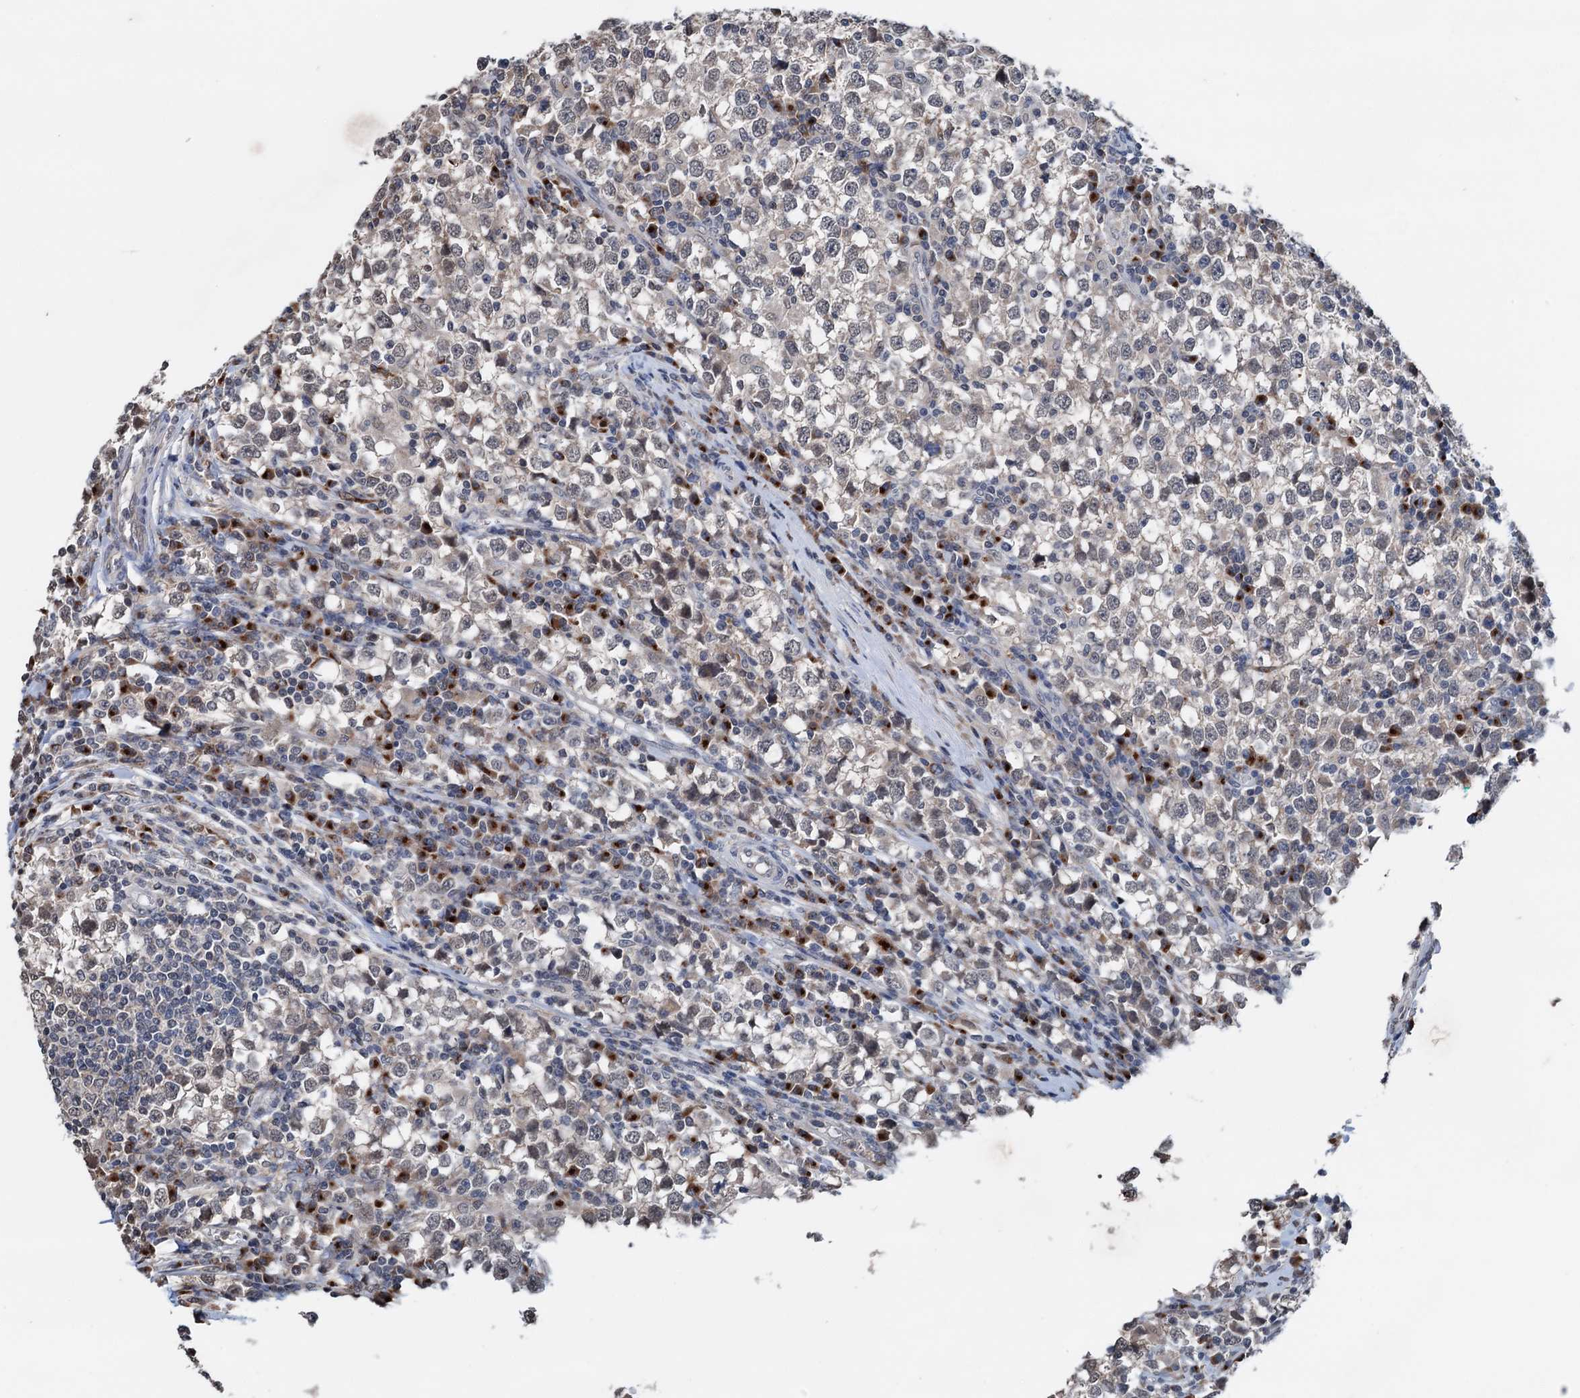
{"staining": {"intensity": "negative", "quantity": "none", "location": "none"}, "tissue": "testis cancer", "cell_type": "Tumor cells", "image_type": "cancer", "snomed": [{"axis": "morphology", "description": "Seminoma, NOS"}, {"axis": "topography", "description": "Testis"}], "caption": "Immunohistochemistry of human testis seminoma demonstrates no positivity in tumor cells. (Immunohistochemistry (ihc), brightfield microscopy, high magnification).", "gene": "SHLD1", "patient": {"sex": "male", "age": 65}}